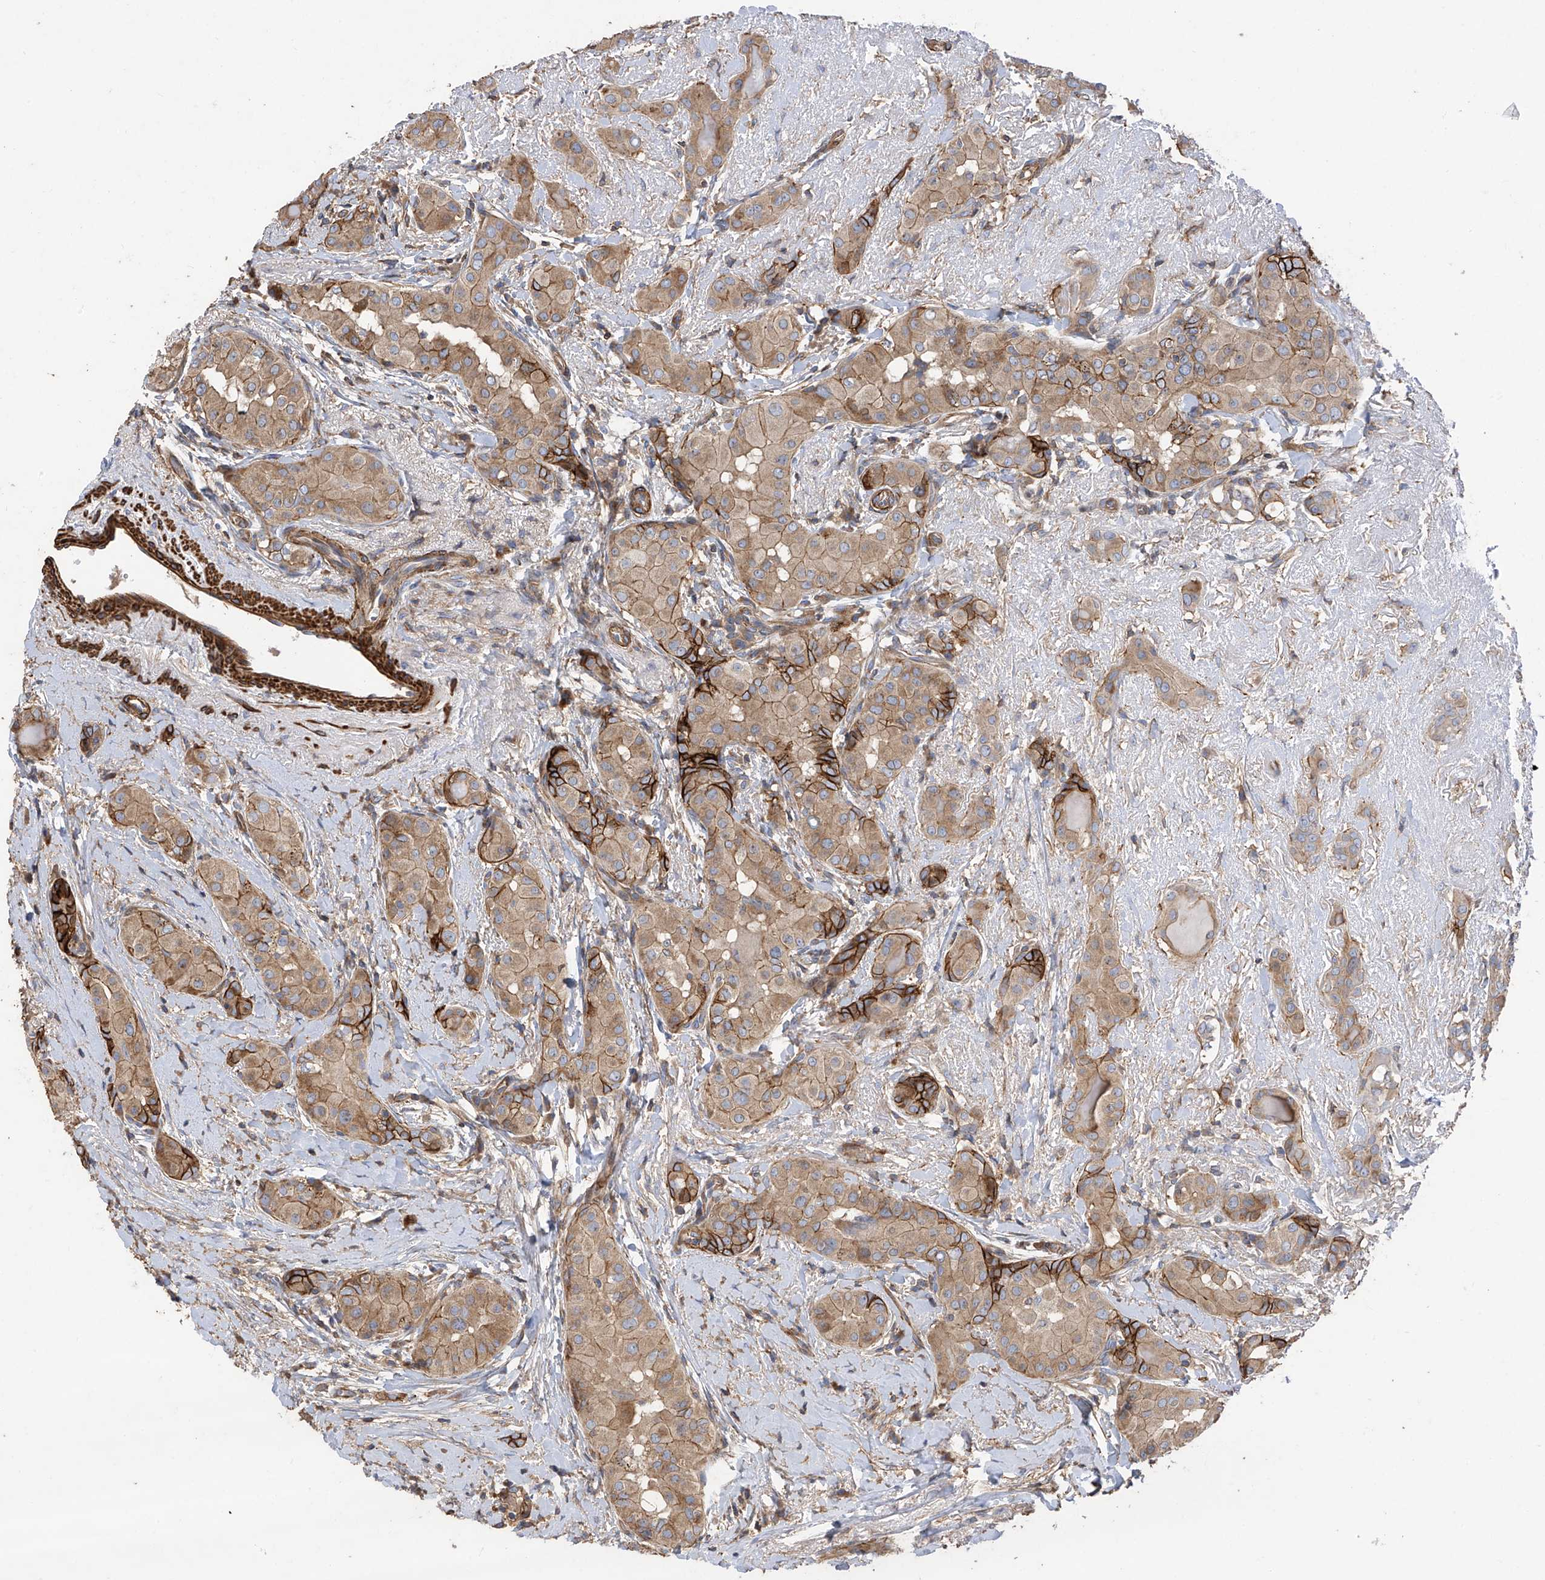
{"staining": {"intensity": "moderate", "quantity": ">75%", "location": "cytoplasmic/membranous"}, "tissue": "thyroid cancer", "cell_type": "Tumor cells", "image_type": "cancer", "snomed": [{"axis": "morphology", "description": "Papillary adenocarcinoma, NOS"}, {"axis": "topography", "description": "Thyroid gland"}], "caption": "A photomicrograph of human thyroid cancer (papillary adenocarcinoma) stained for a protein displays moderate cytoplasmic/membranous brown staining in tumor cells.", "gene": "SLC43A3", "patient": {"sex": "male", "age": 33}}